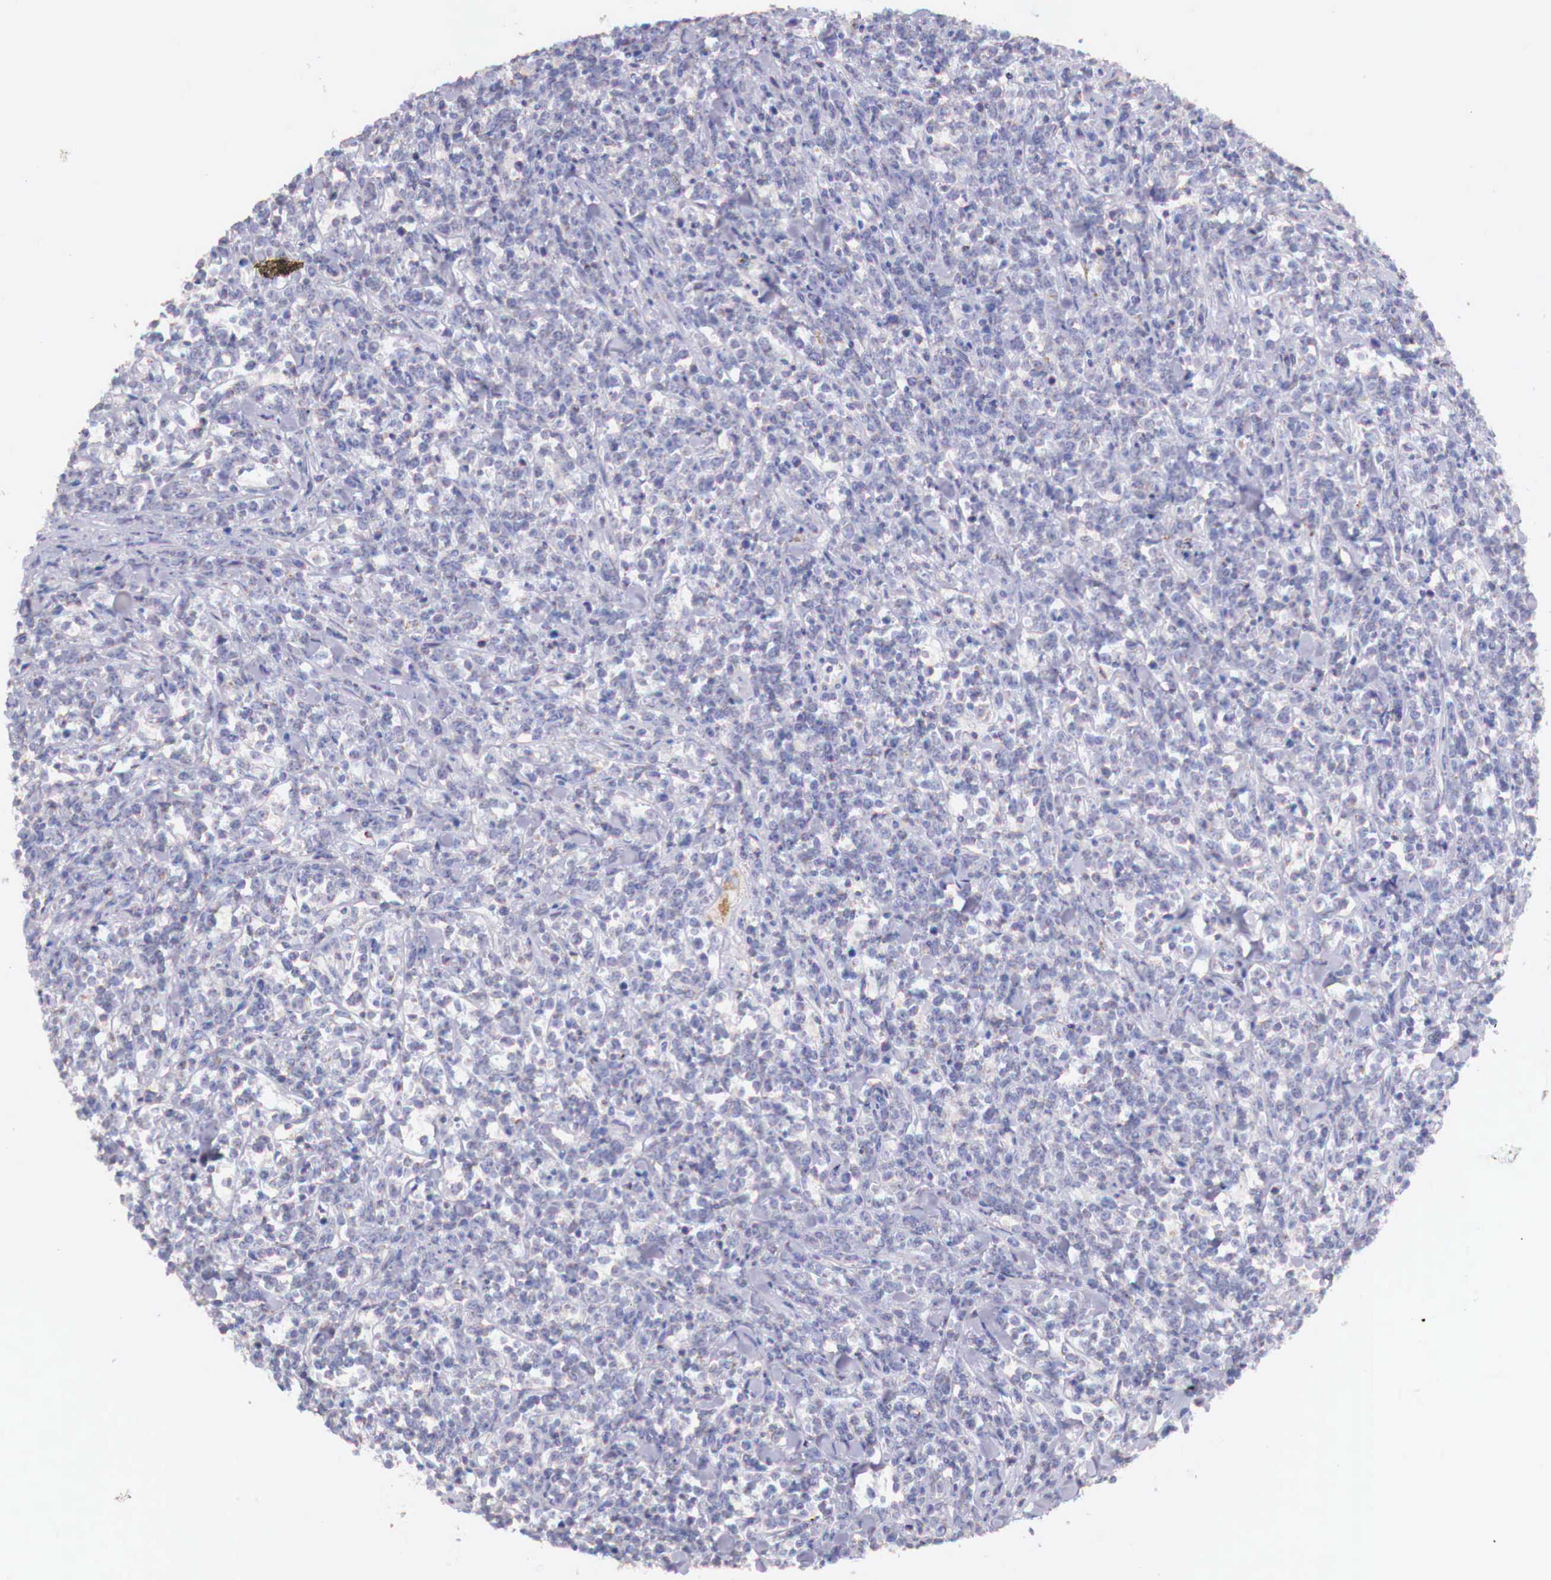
{"staining": {"intensity": "weak", "quantity": "<25%", "location": "cytoplasmic/membranous"}, "tissue": "lymphoma", "cell_type": "Tumor cells", "image_type": "cancer", "snomed": [{"axis": "morphology", "description": "Malignant lymphoma, non-Hodgkin's type, High grade"}, {"axis": "topography", "description": "Small intestine"}, {"axis": "topography", "description": "Colon"}], "caption": "Immunohistochemistry (IHC) micrograph of neoplastic tissue: lymphoma stained with DAB exhibits no significant protein staining in tumor cells. (Brightfield microscopy of DAB immunohistochemistry (IHC) at high magnification).", "gene": "IDH3G", "patient": {"sex": "male", "age": 8}}